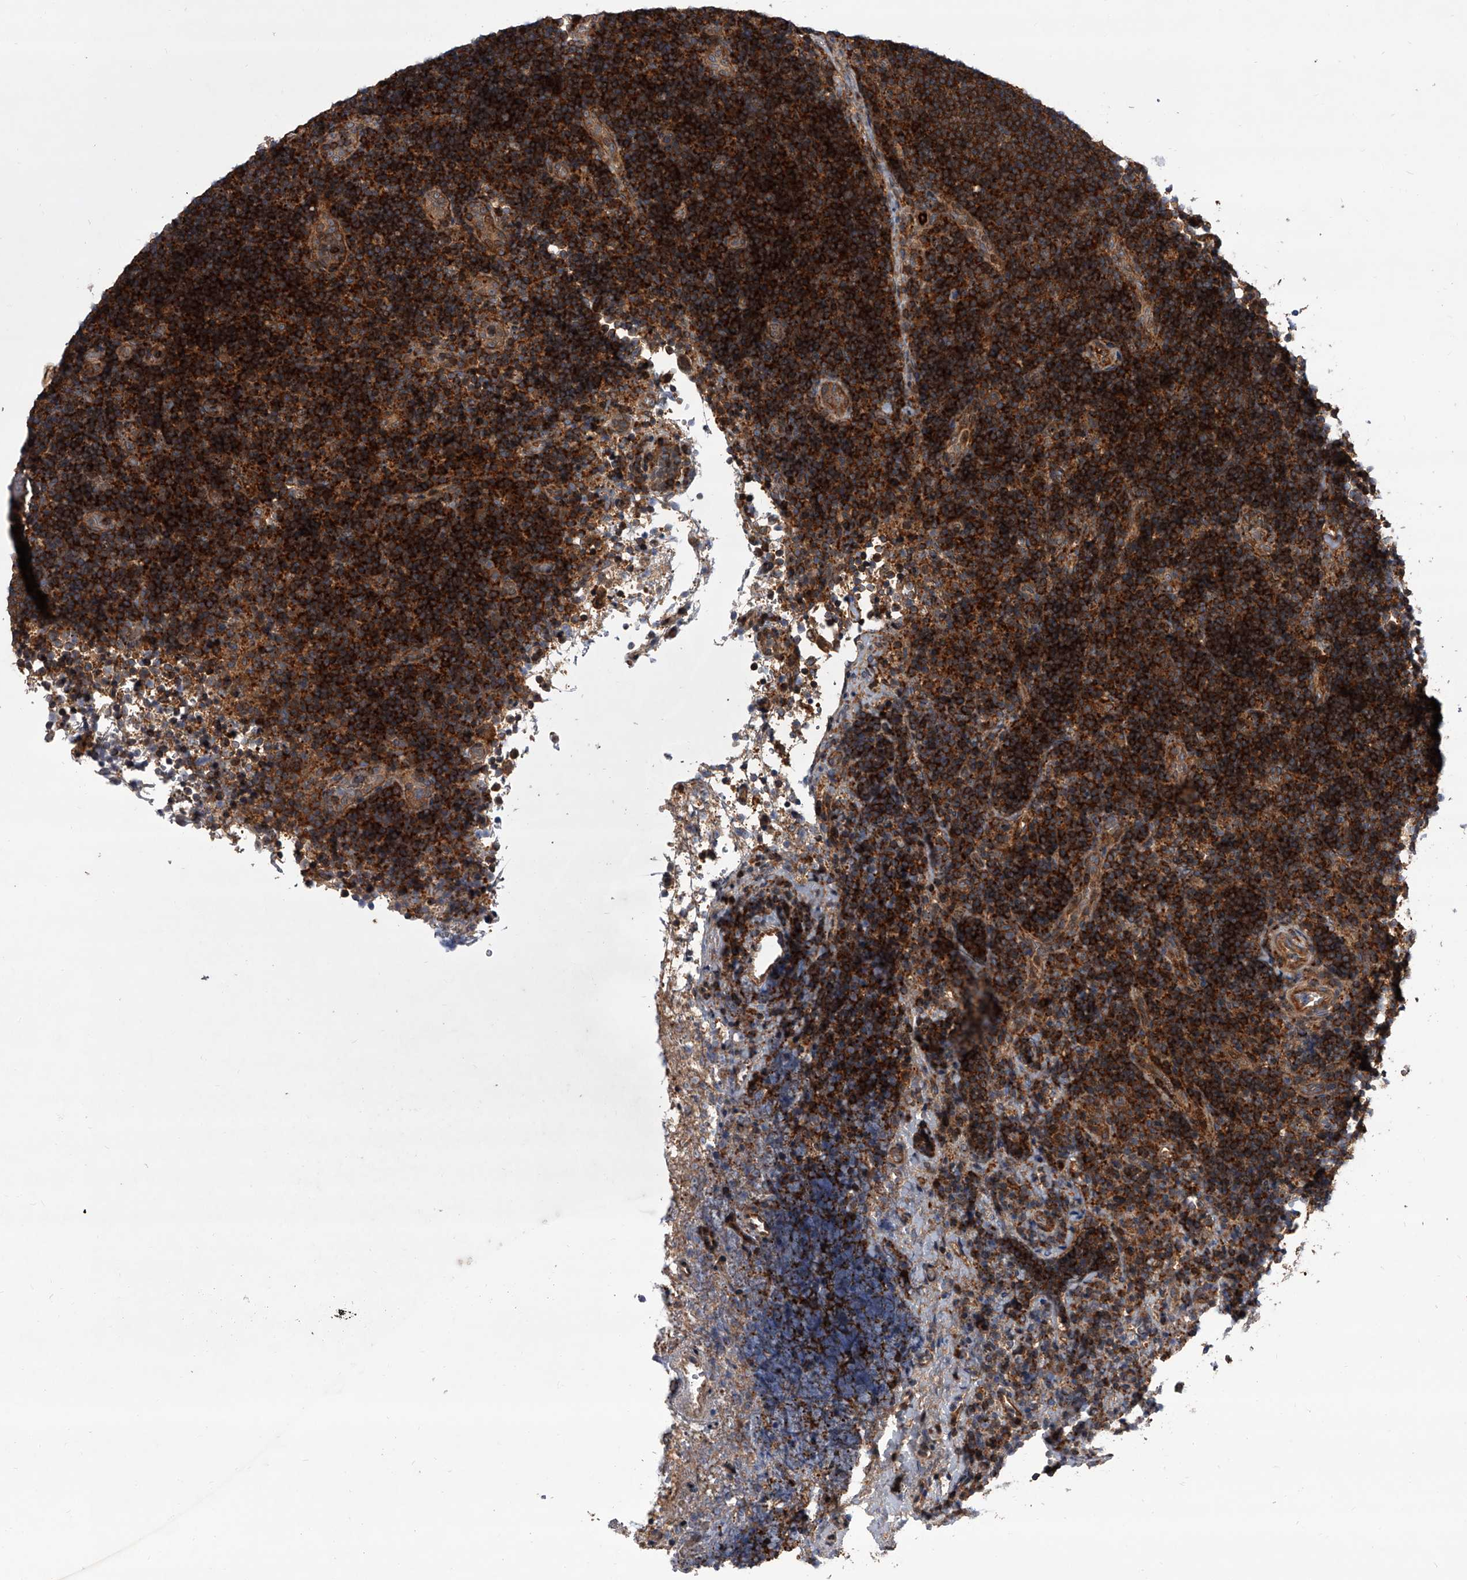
{"staining": {"intensity": "moderate", "quantity": "25%-75%", "location": "cytoplasmic/membranous"}, "tissue": "lymph node", "cell_type": "Germinal center cells", "image_type": "normal", "snomed": [{"axis": "morphology", "description": "Normal tissue, NOS"}, {"axis": "topography", "description": "Lymph node"}], "caption": "Lymph node stained with a brown dye reveals moderate cytoplasmic/membranous positive staining in approximately 25%-75% of germinal center cells.", "gene": "USP47", "patient": {"sex": "female", "age": 22}}